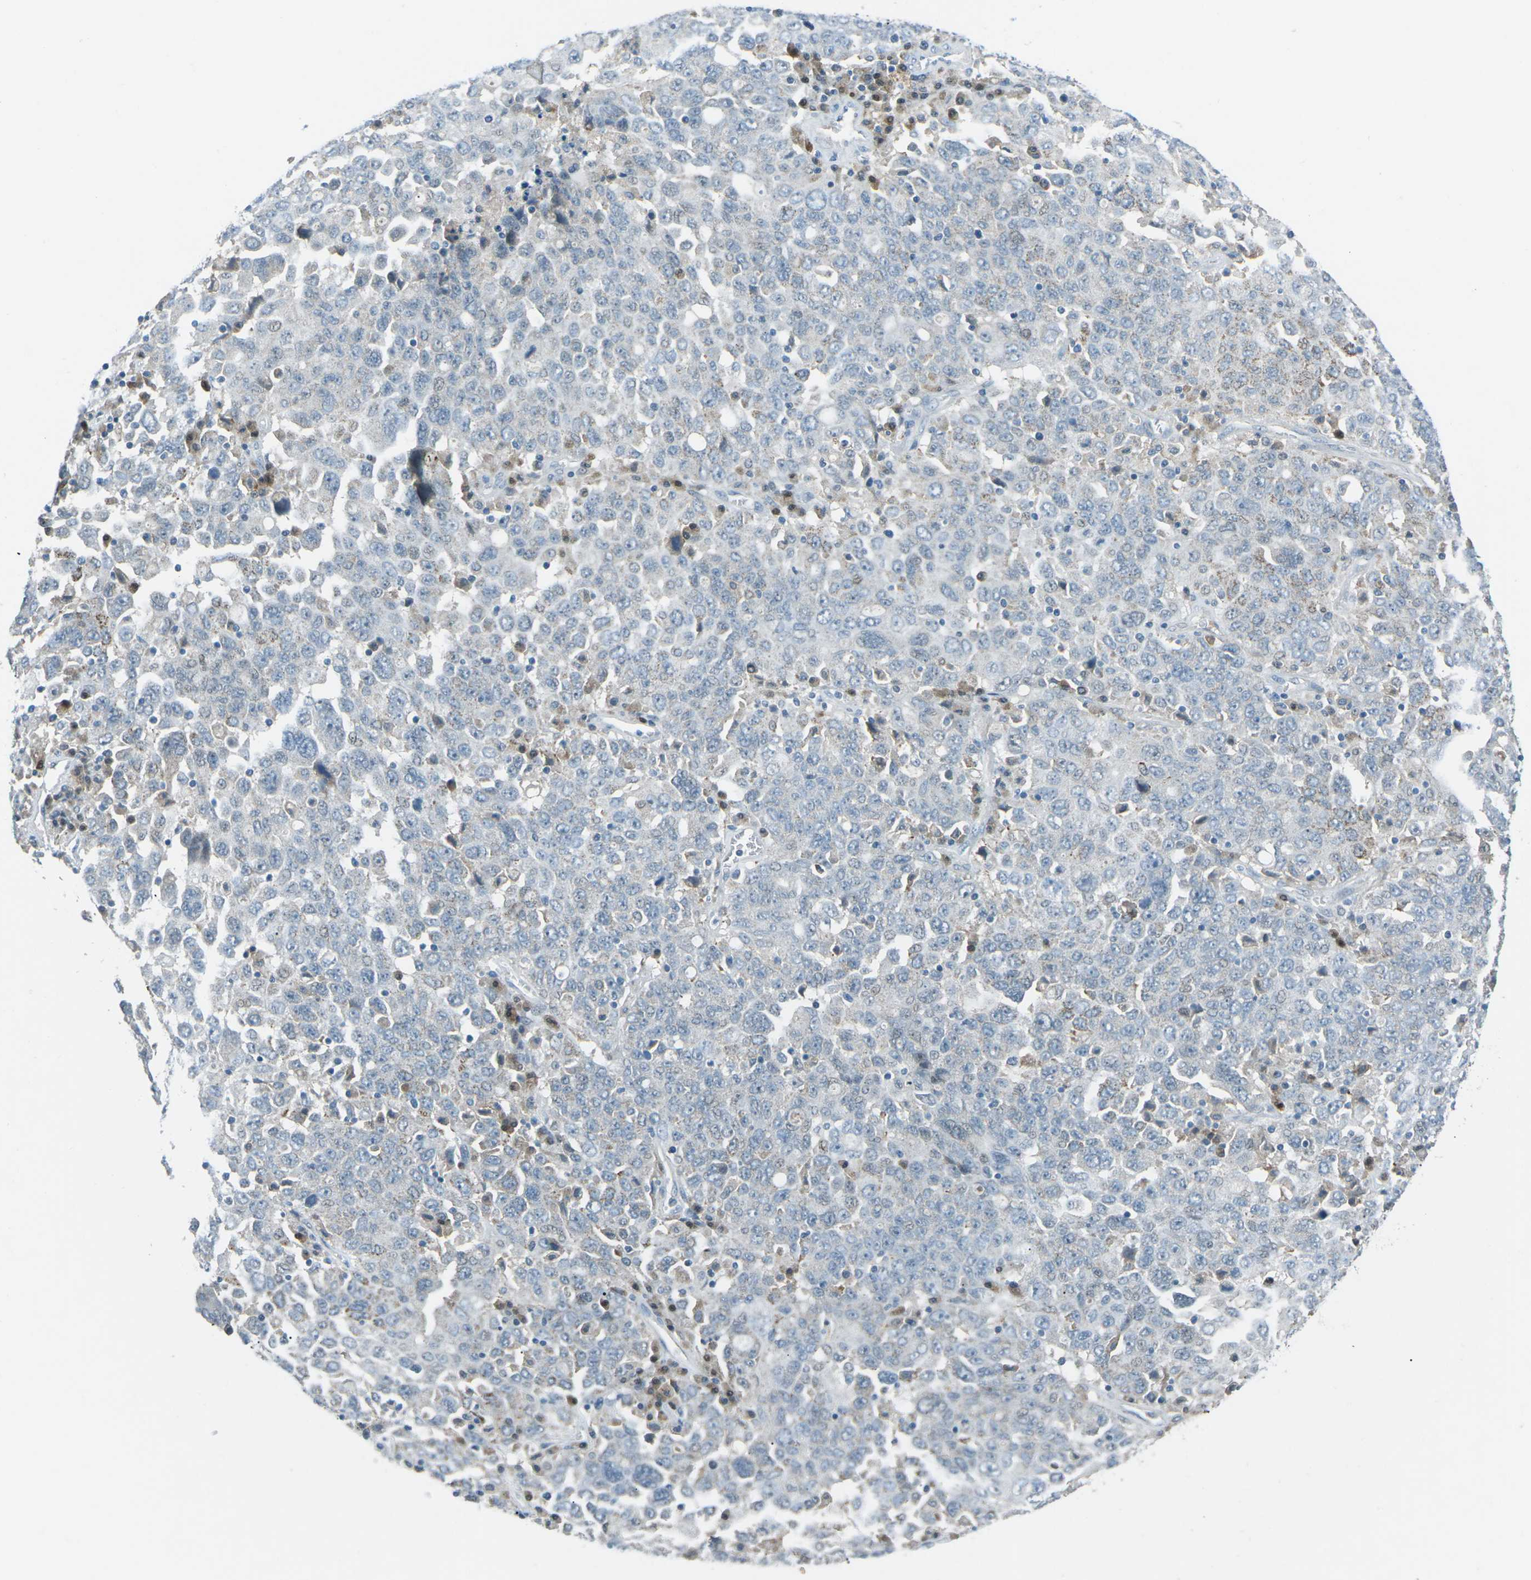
{"staining": {"intensity": "negative", "quantity": "none", "location": "none"}, "tissue": "ovarian cancer", "cell_type": "Tumor cells", "image_type": "cancer", "snomed": [{"axis": "morphology", "description": "Carcinoma, endometroid"}, {"axis": "topography", "description": "Ovary"}], "caption": "A micrograph of endometroid carcinoma (ovarian) stained for a protein exhibits no brown staining in tumor cells.", "gene": "PRKCA", "patient": {"sex": "female", "age": 62}}